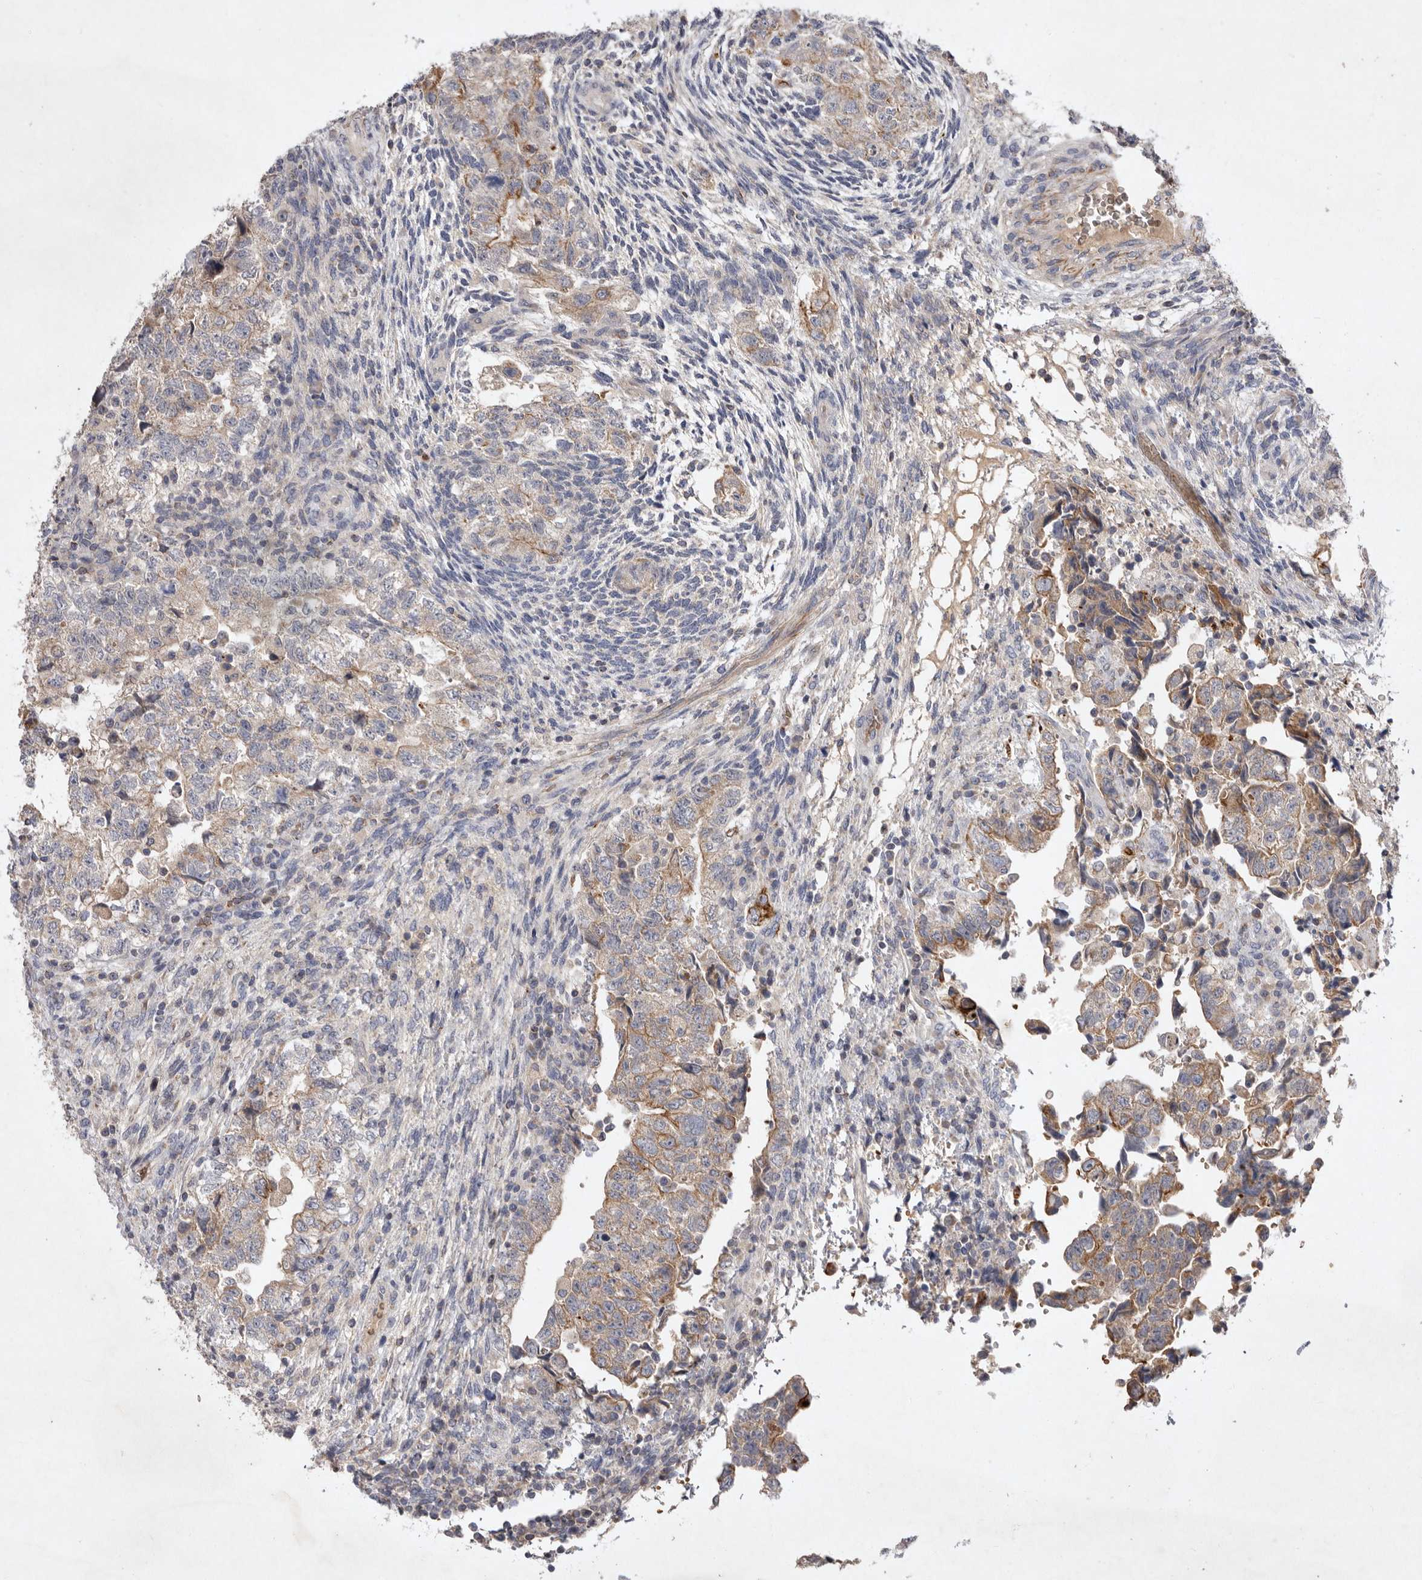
{"staining": {"intensity": "weak", "quantity": "25%-75%", "location": "cytoplasmic/membranous"}, "tissue": "testis cancer", "cell_type": "Tumor cells", "image_type": "cancer", "snomed": [{"axis": "morphology", "description": "Normal tissue, NOS"}, {"axis": "morphology", "description": "Carcinoma, Embryonal, NOS"}, {"axis": "topography", "description": "Testis"}], "caption": "Brown immunohistochemical staining in human embryonal carcinoma (testis) displays weak cytoplasmic/membranous expression in approximately 25%-75% of tumor cells.", "gene": "TNFSF14", "patient": {"sex": "male", "age": 36}}